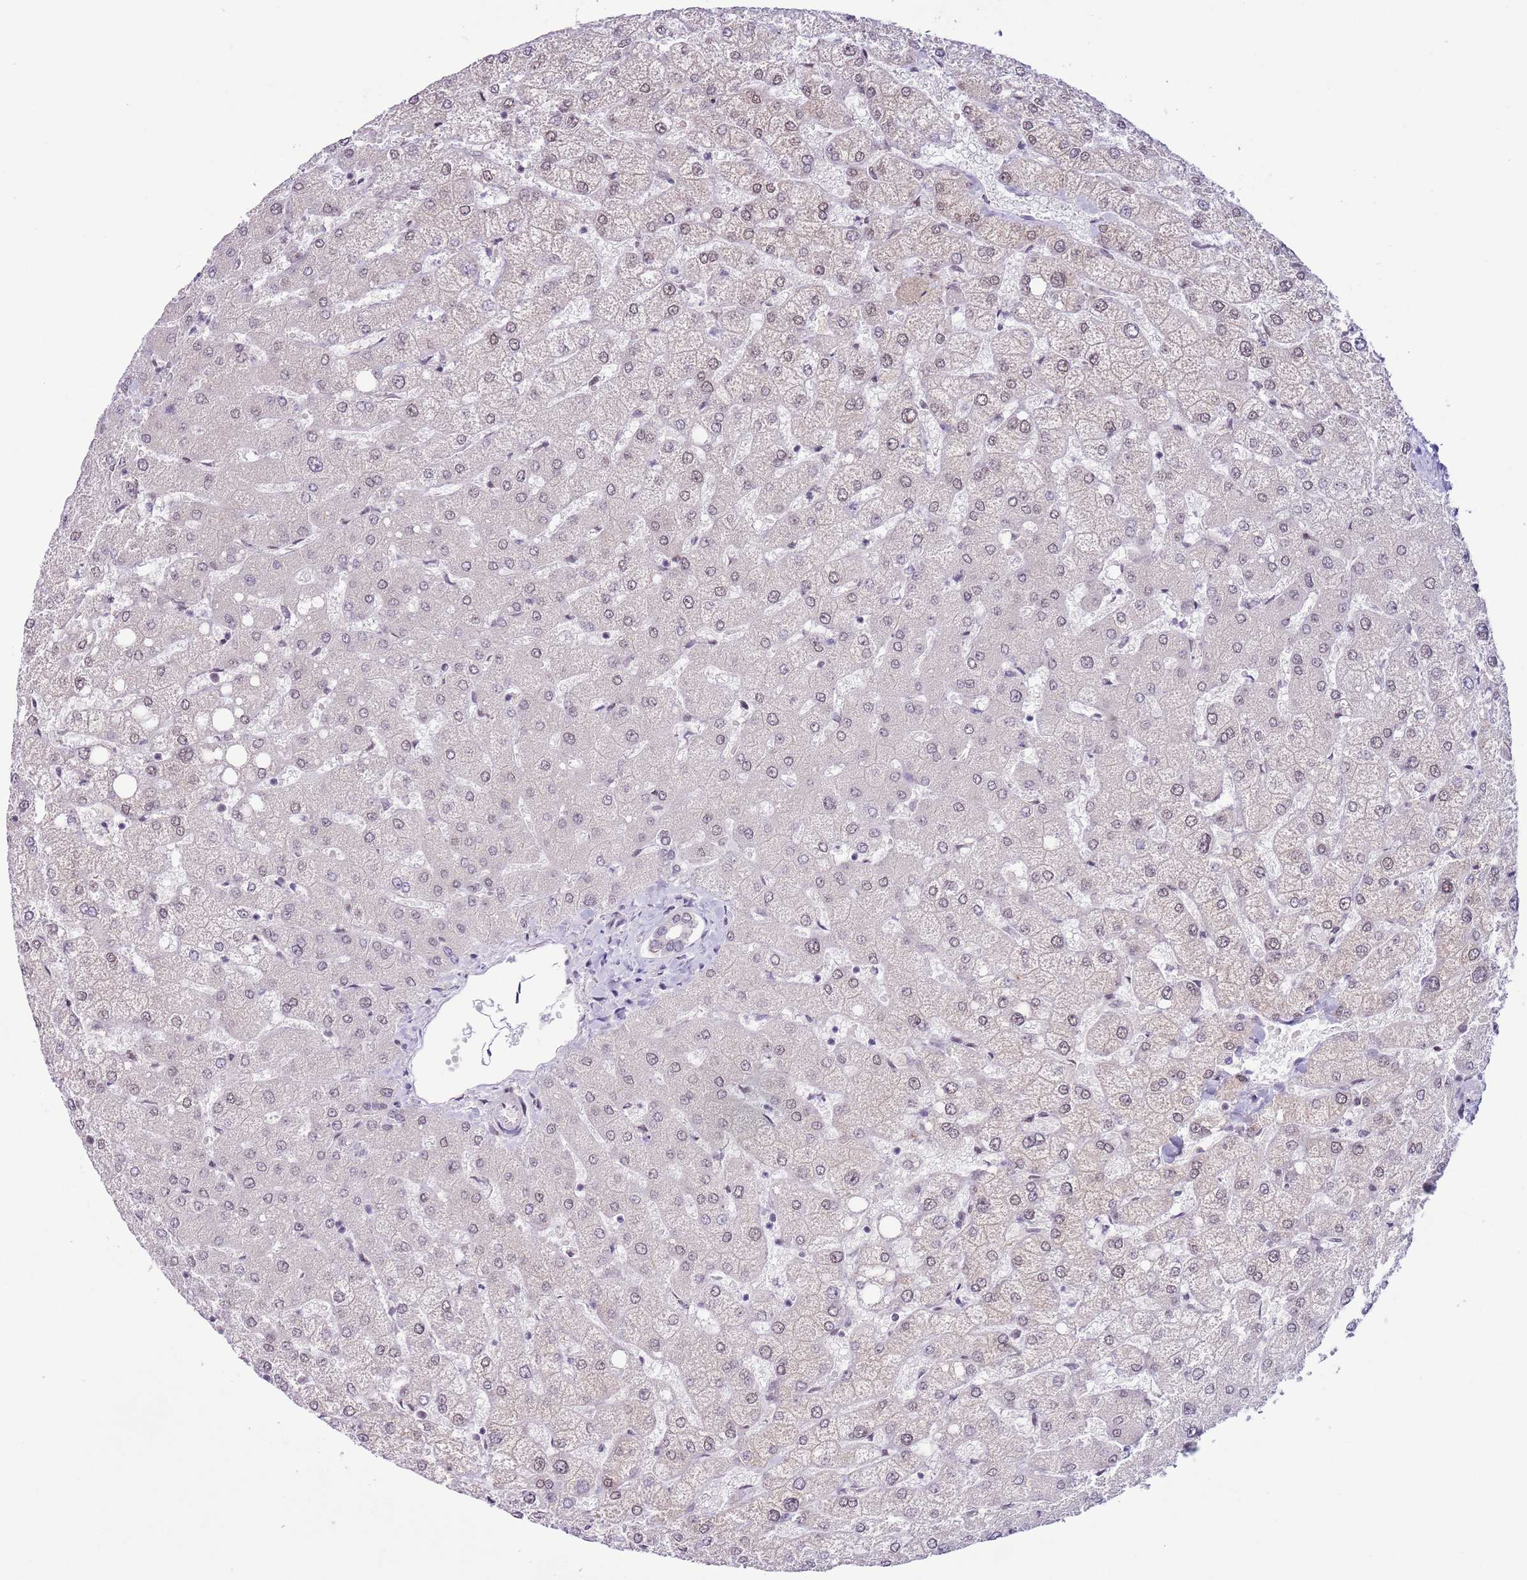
{"staining": {"intensity": "weak", "quantity": "<25%", "location": "nuclear"}, "tissue": "liver", "cell_type": "Cholangiocytes", "image_type": "normal", "snomed": [{"axis": "morphology", "description": "Normal tissue, NOS"}, {"axis": "topography", "description": "Liver"}], "caption": "Image shows no protein expression in cholangiocytes of unremarkable liver. Nuclei are stained in blue.", "gene": "ZNF576", "patient": {"sex": "female", "age": 54}}